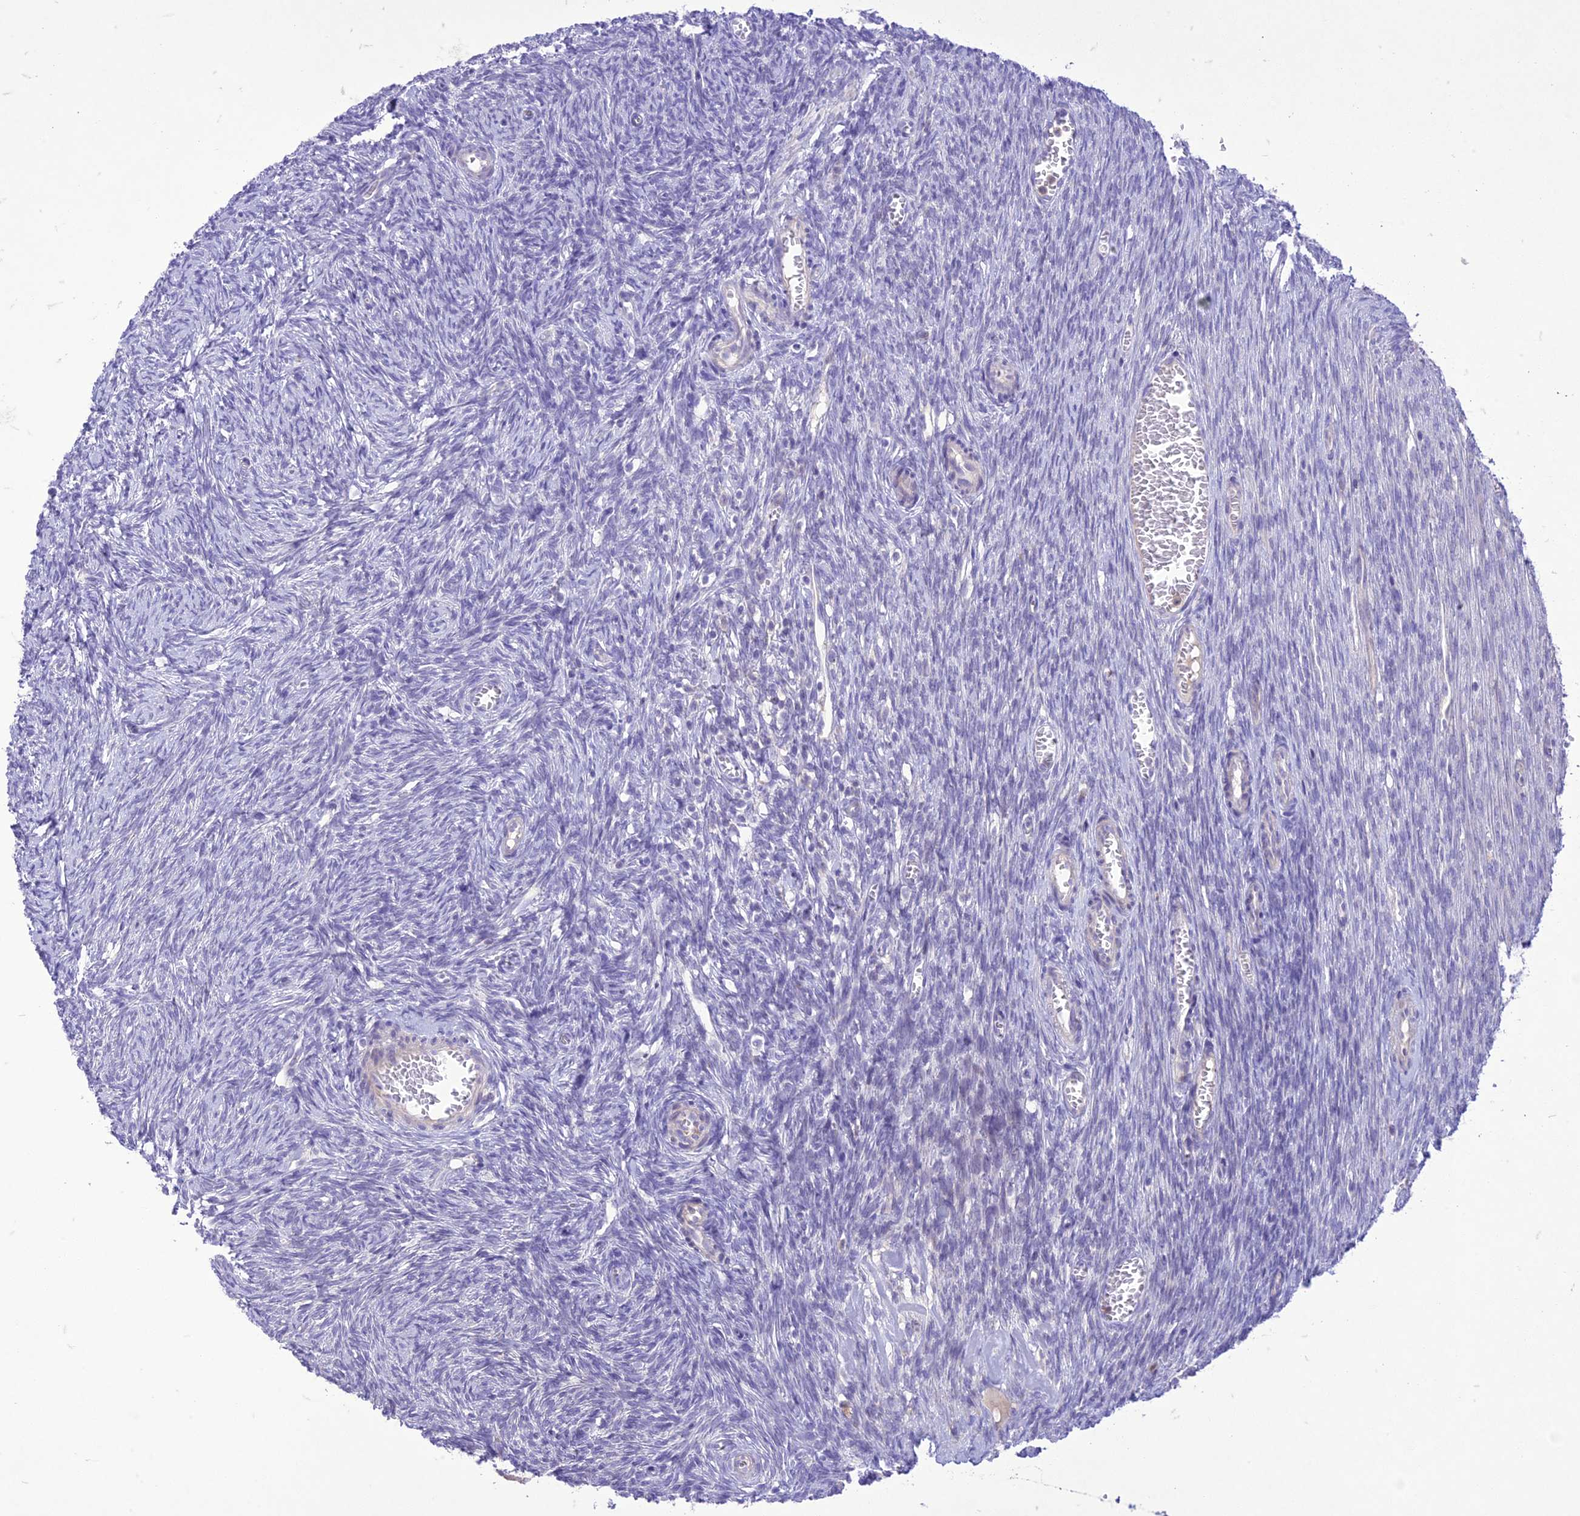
{"staining": {"intensity": "negative", "quantity": "none", "location": "none"}, "tissue": "ovary", "cell_type": "Ovarian stroma cells", "image_type": "normal", "snomed": [{"axis": "morphology", "description": "Normal tissue, NOS"}, {"axis": "topography", "description": "Ovary"}], "caption": "This is a image of IHC staining of unremarkable ovary, which shows no expression in ovarian stroma cells. (DAB immunohistochemistry with hematoxylin counter stain).", "gene": "SLC13A5", "patient": {"sex": "female", "age": 44}}